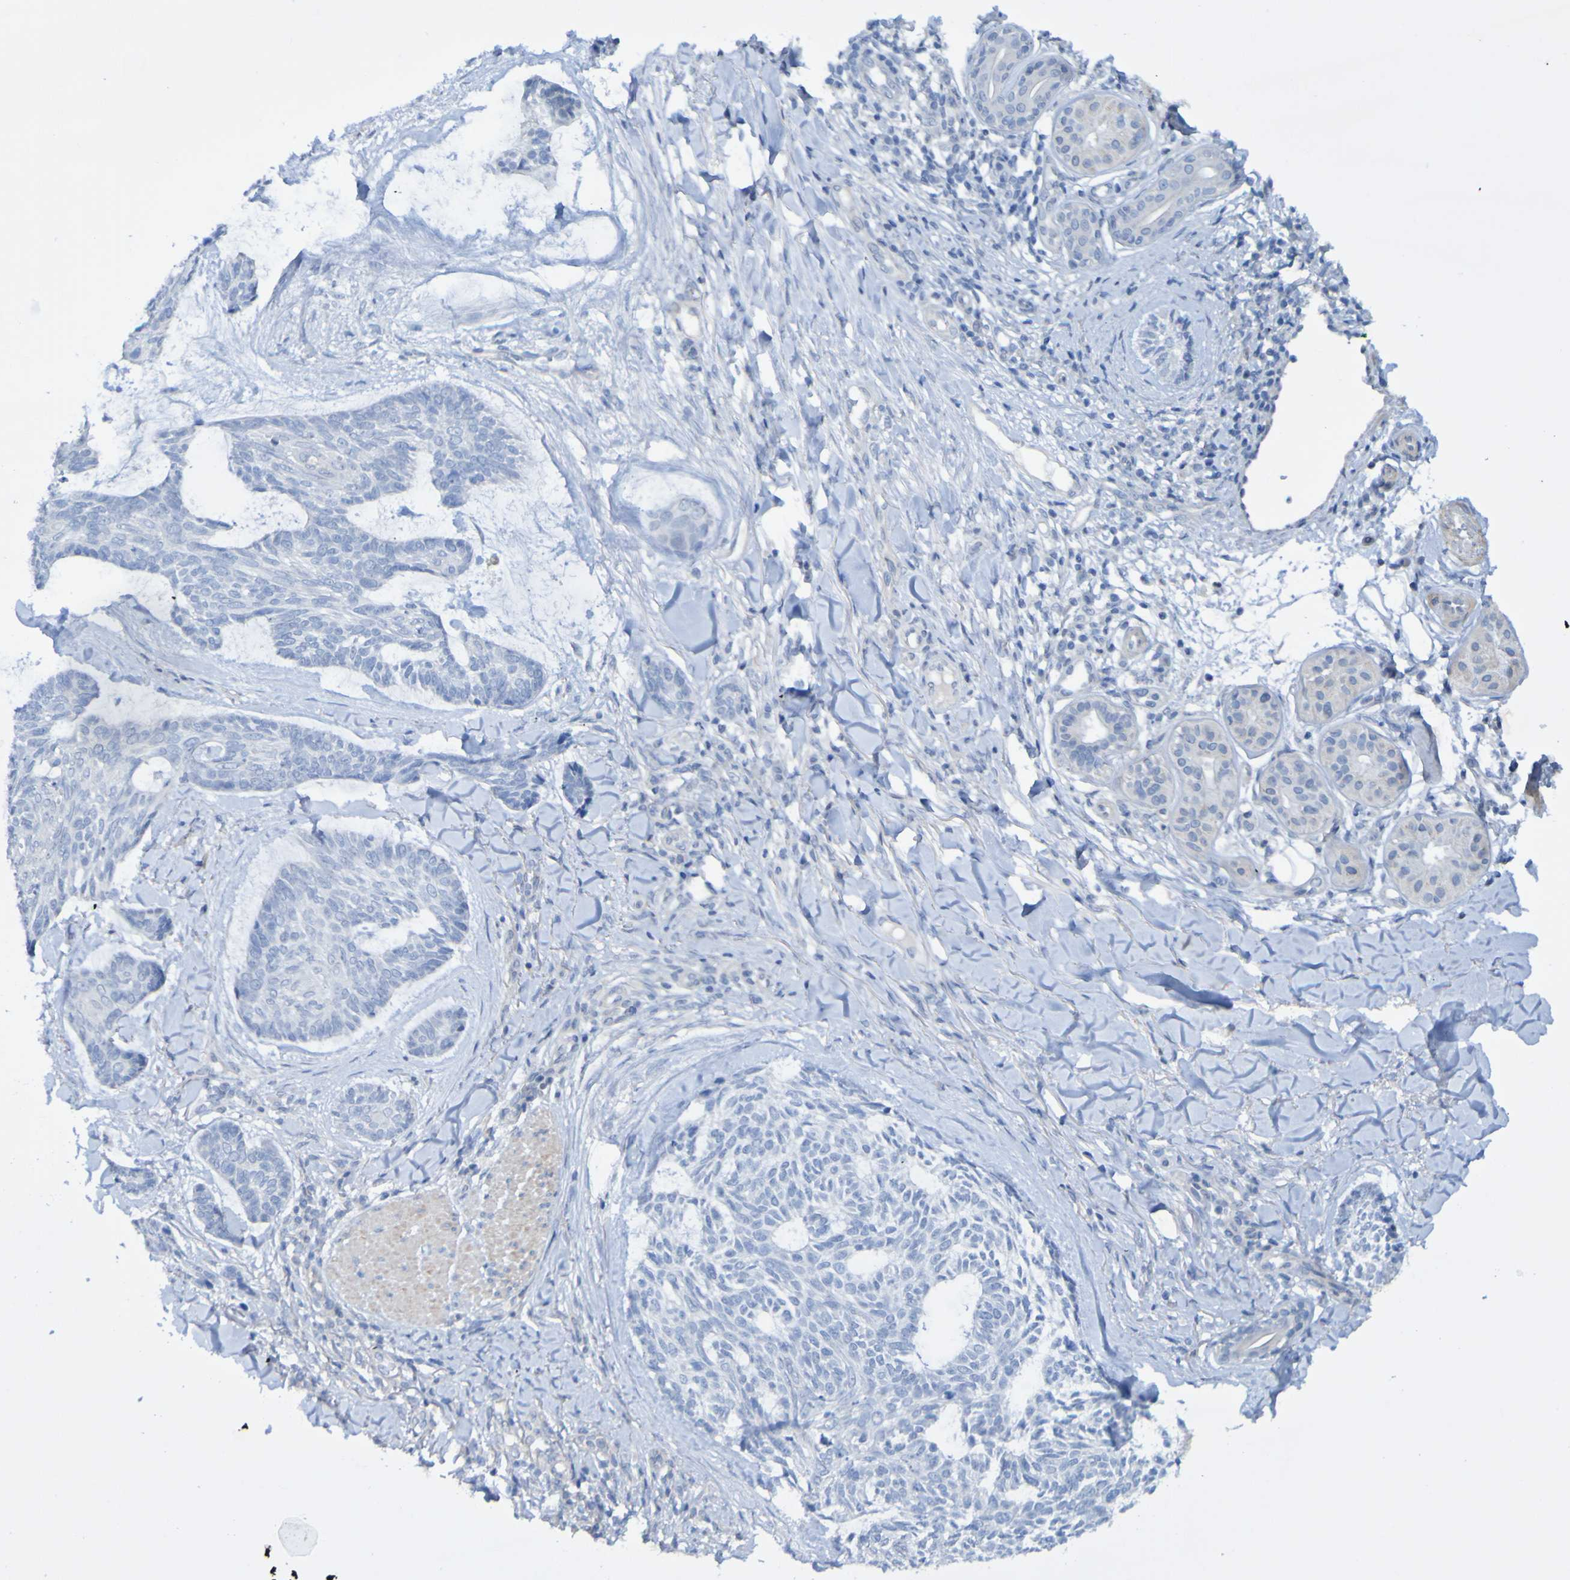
{"staining": {"intensity": "weak", "quantity": "<25%", "location": "cytoplasmic/membranous"}, "tissue": "skin cancer", "cell_type": "Tumor cells", "image_type": "cancer", "snomed": [{"axis": "morphology", "description": "Basal cell carcinoma"}, {"axis": "topography", "description": "Skin"}], "caption": "The histopathology image reveals no staining of tumor cells in skin cancer (basal cell carcinoma). The staining is performed using DAB (3,3'-diaminobenzidine) brown chromogen with nuclei counter-stained in using hematoxylin.", "gene": "ACMSD", "patient": {"sex": "male", "age": 43}}